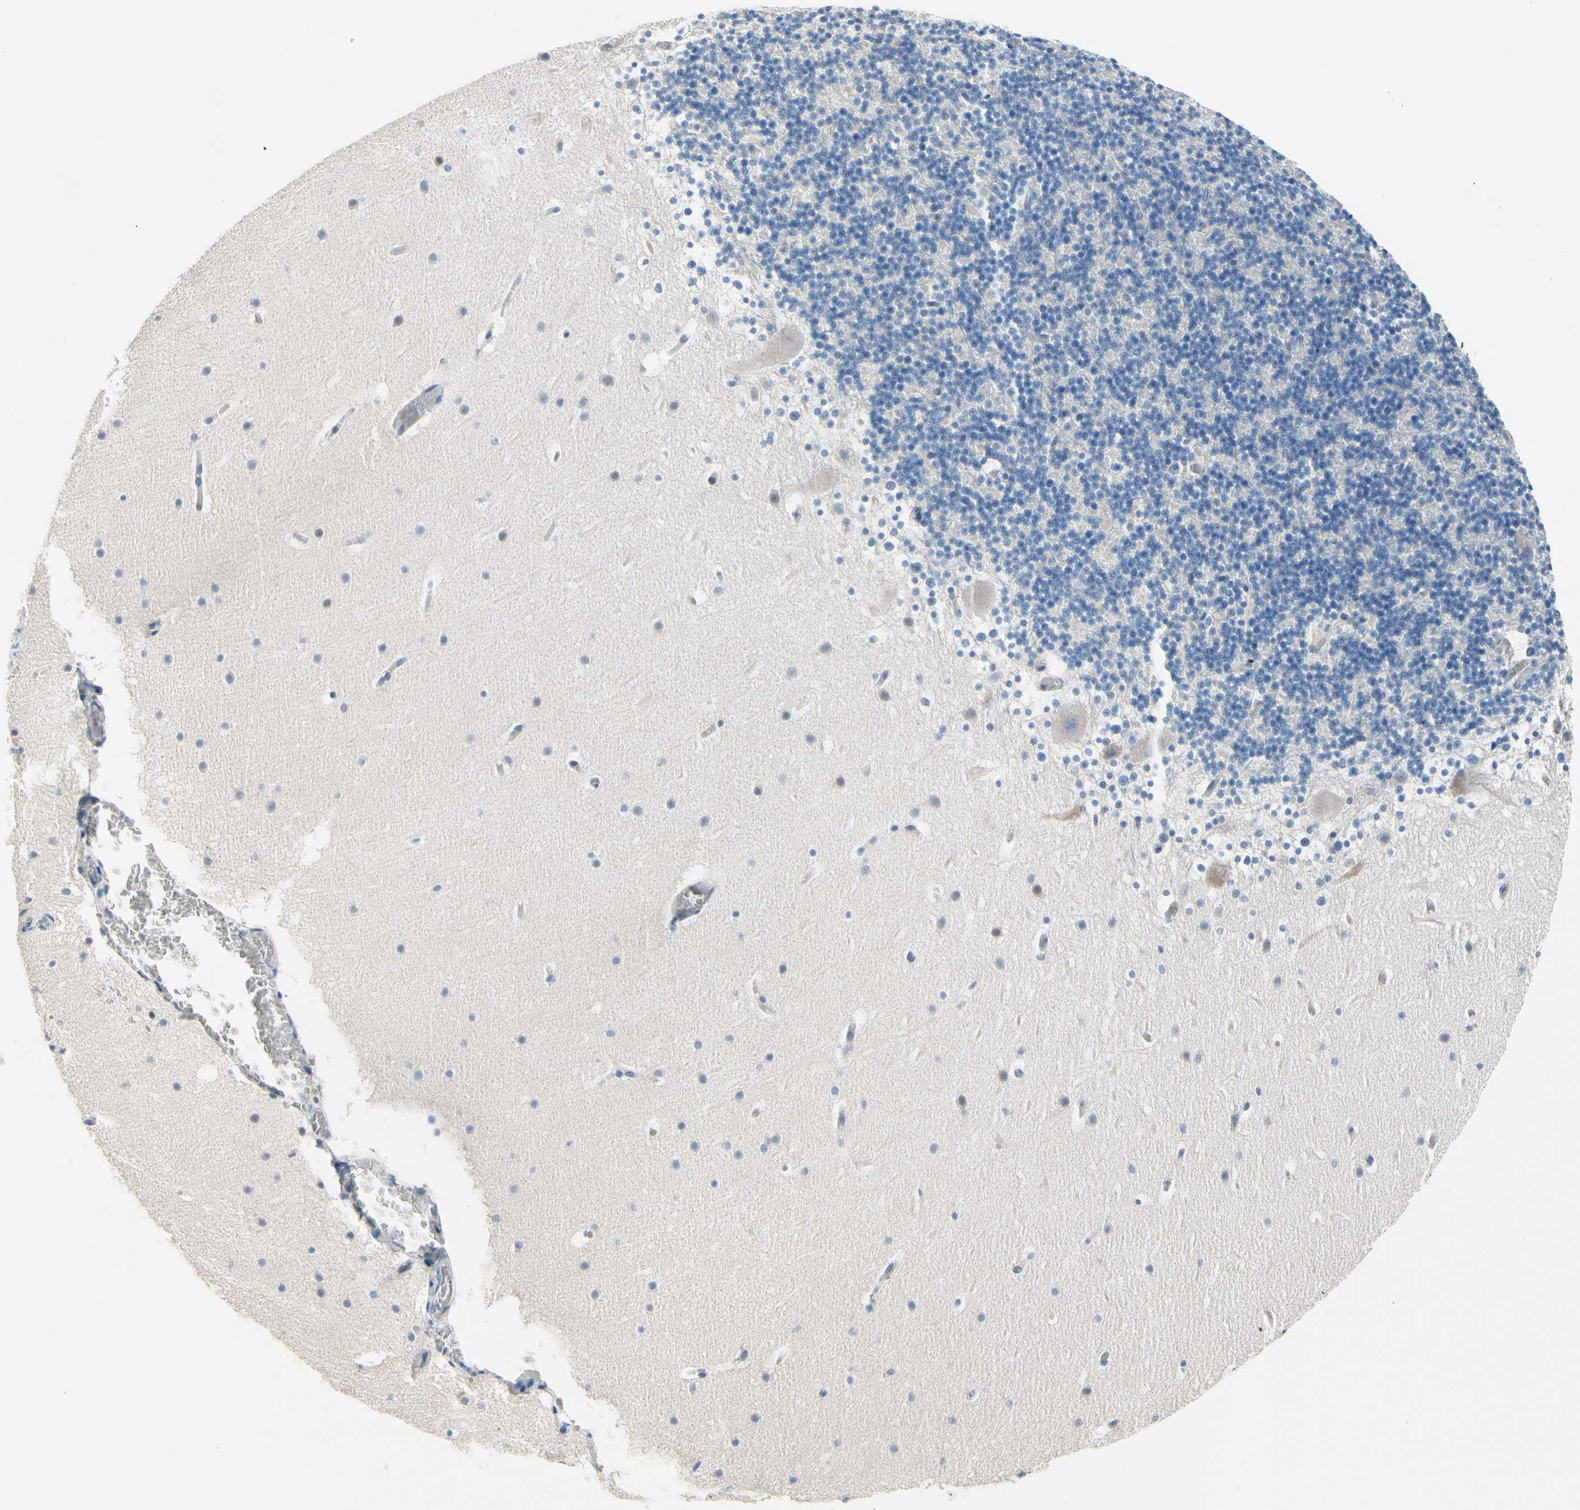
{"staining": {"intensity": "negative", "quantity": "none", "location": "none"}, "tissue": "cerebellum", "cell_type": "Cells in granular layer", "image_type": "normal", "snomed": [{"axis": "morphology", "description": "Normal tissue, NOS"}, {"axis": "topography", "description": "Cerebellum"}], "caption": "Cells in granular layer show no significant protein expression in unremarkable cerebellum. (Stains: DAB immunohistochemistry with hematoxylin counter stain, Microscopy: brightfield microscopy at high magnification).", "gene": "CKAP2", "patient": {"sex": "male", "age": 45}}